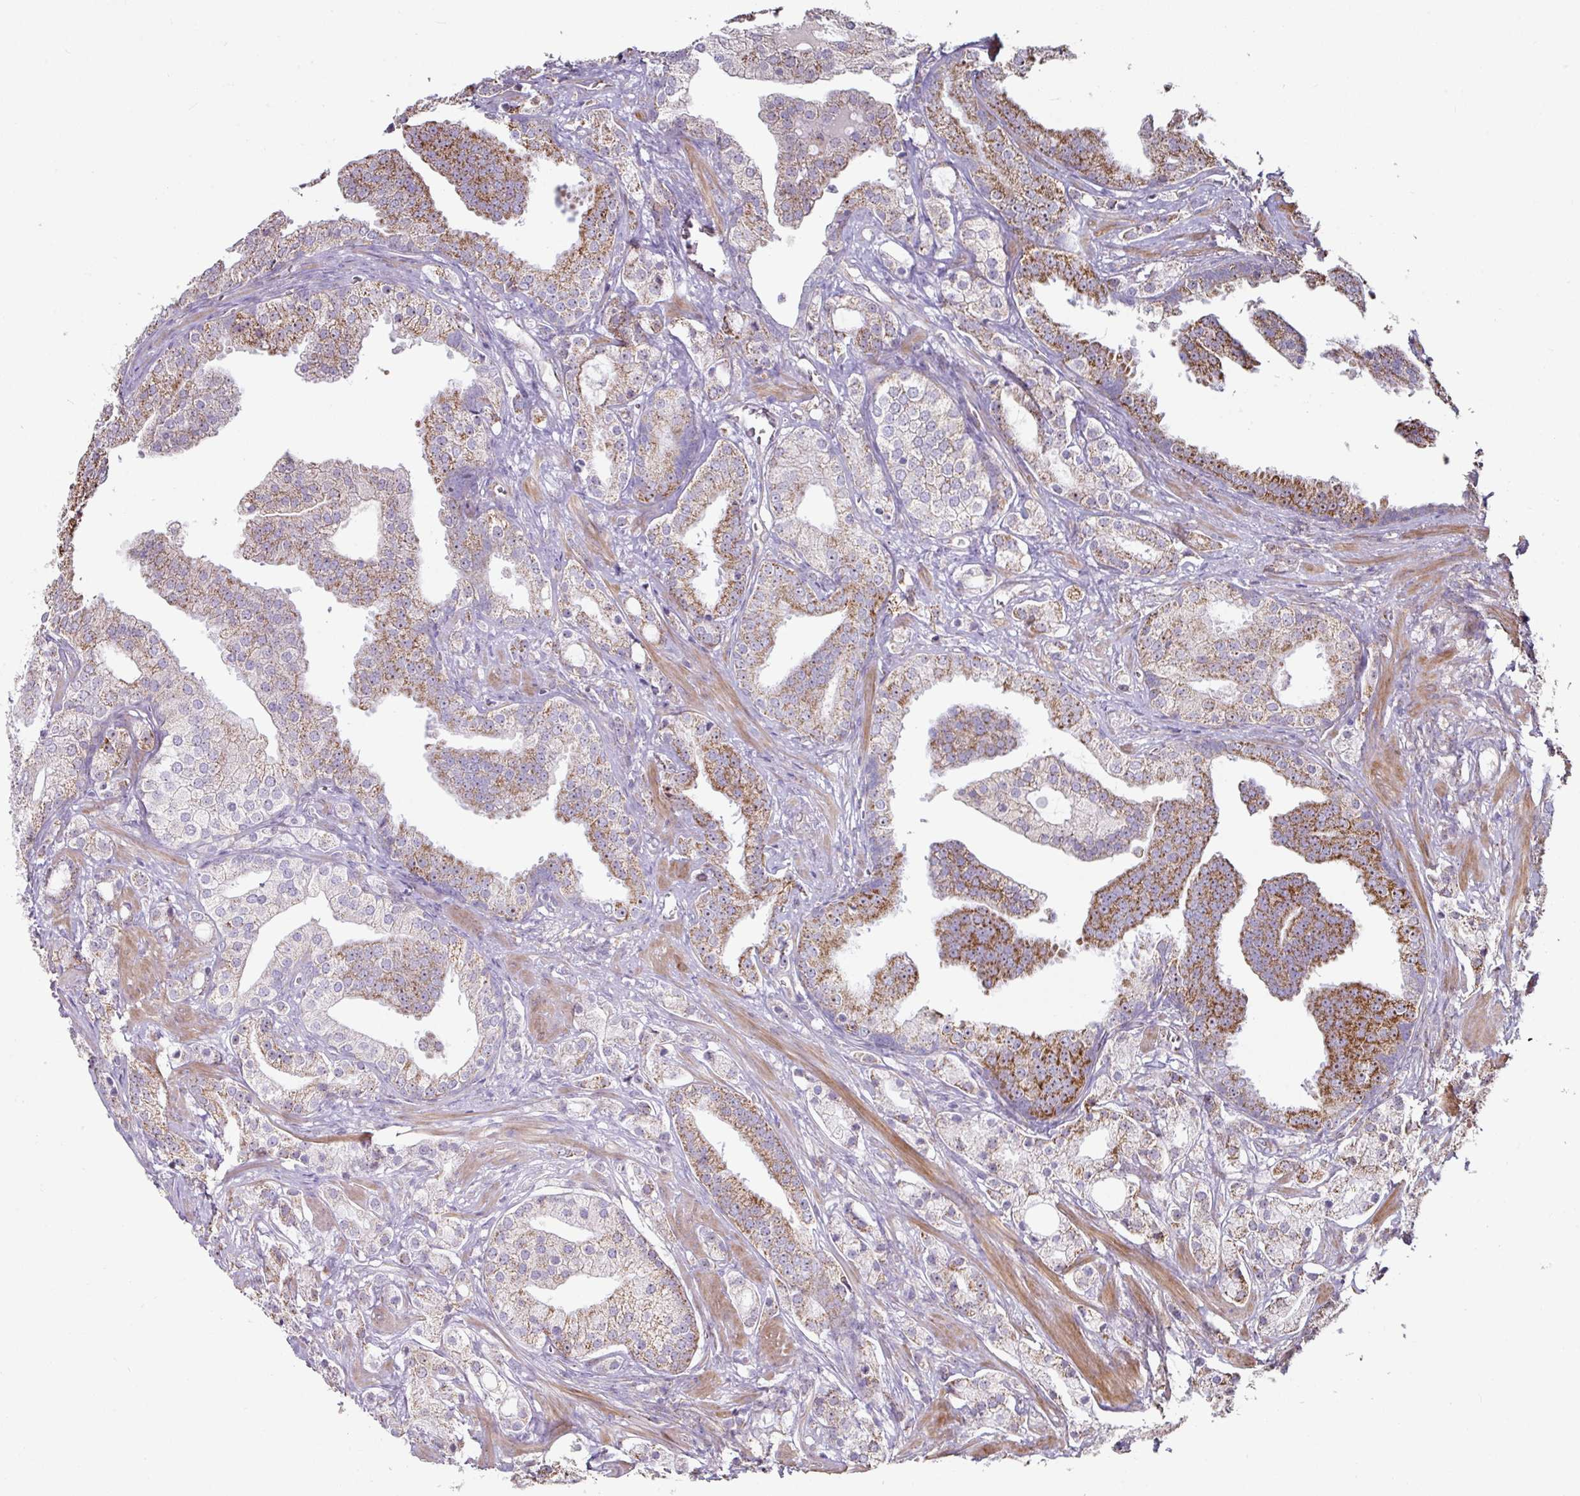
{"staining": {"intensity": "moderate", "quantity": "<25%", "location": "cytoplasmic/membranous"}, "tissue": "prostate cancer", "cell_type": "Tumor cells", "image_type": "cancer", "snomed": [{"axis": "morphology", "description": "Adenocarcinoma, High grade"}, {"axis": "topography", "description": "Prostate"}], "caption": "A photomicrograph of human prostate cancer (high-grade adenocarcinoma) stained for a protein demonstrates moderate cytoplasmic/membranous brown staining in tumor cells.", "gene": "OR2D3", "patient": {"sex": "male", "age": 50}}